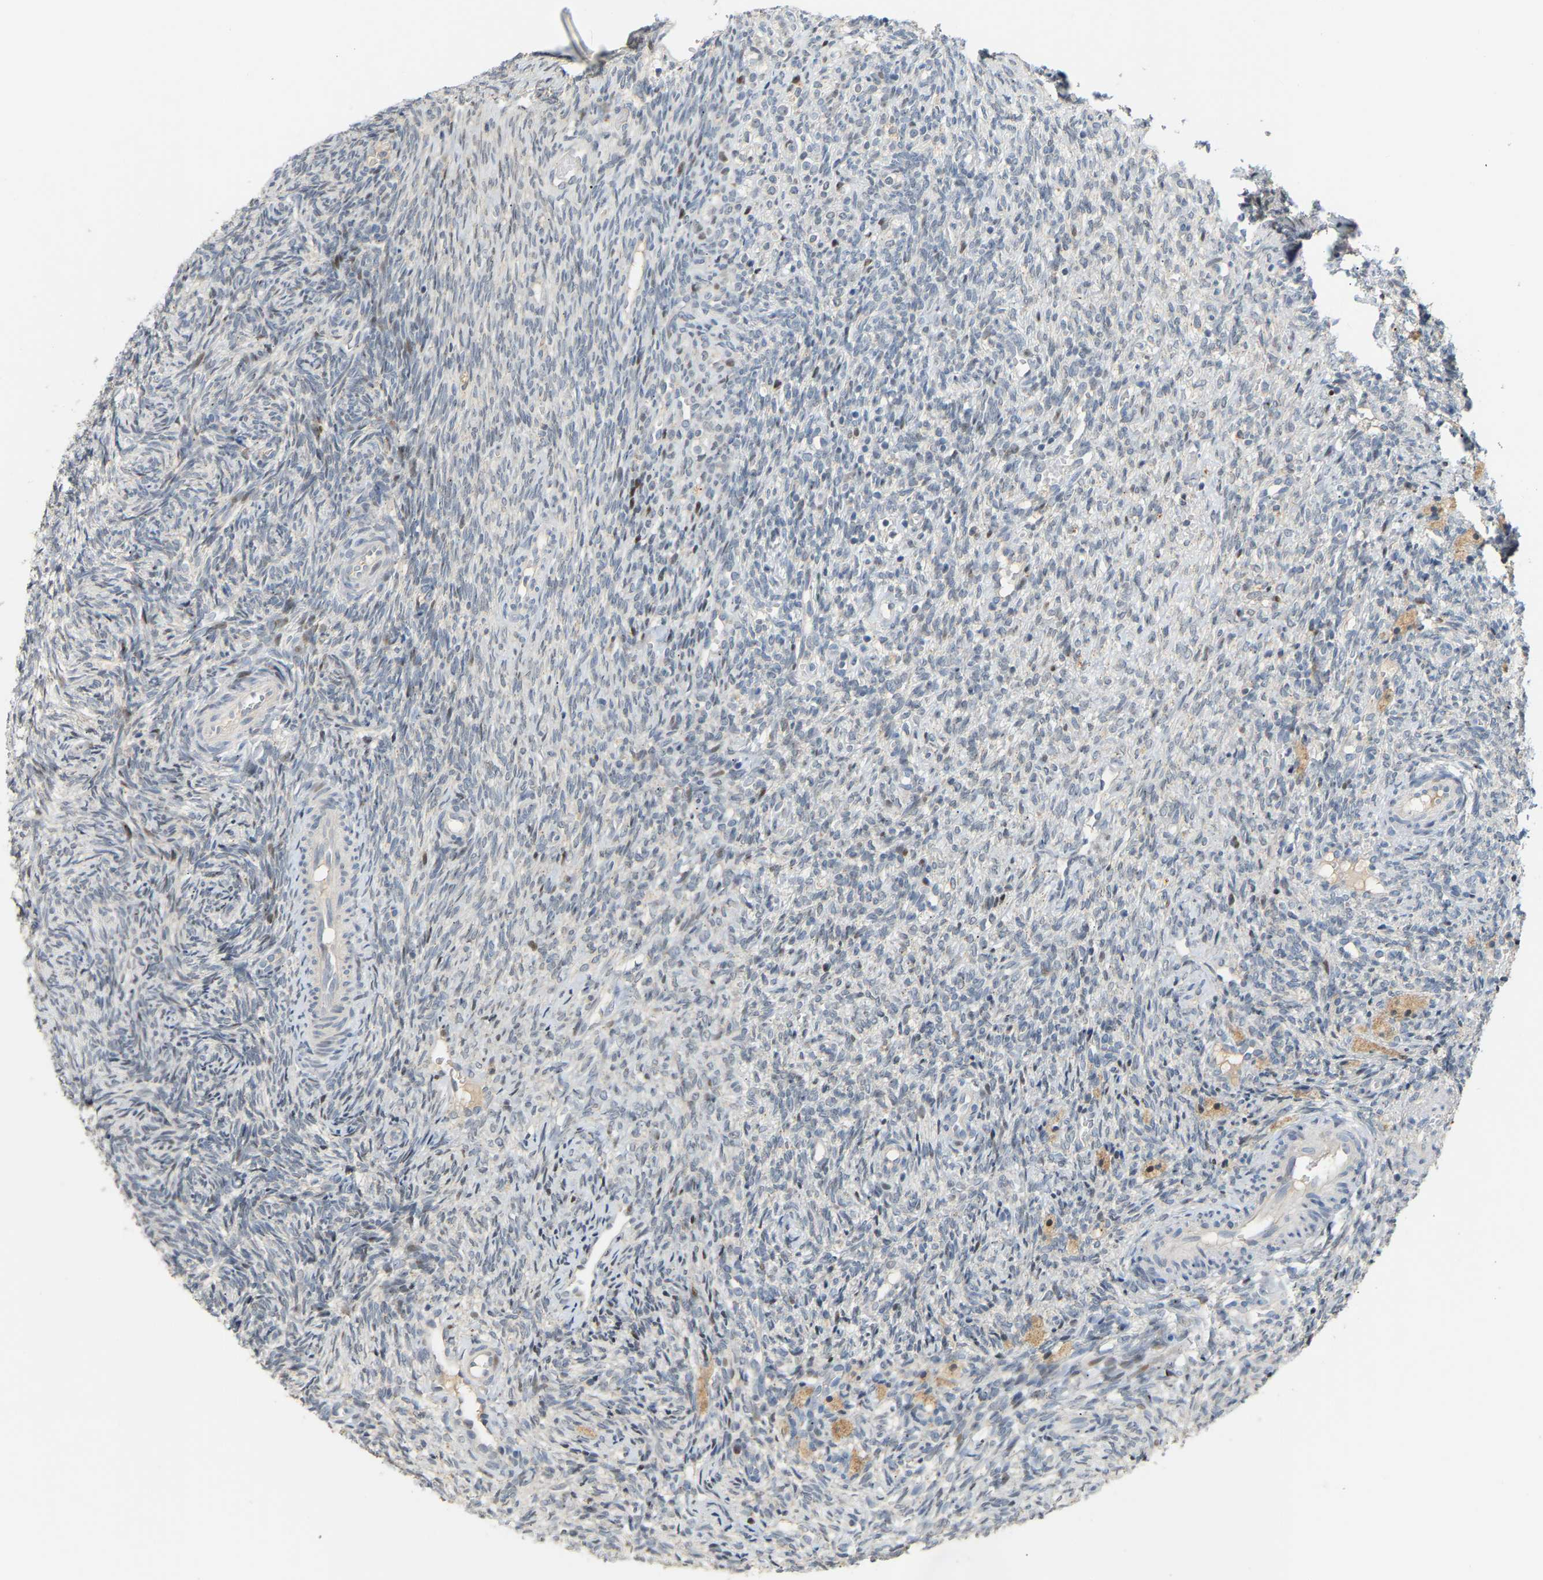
{"staining": {"intensity": "weak", "quantity": ">75%", "location": "cytoplasmic/membranous"}, "tissue": "ovary", "cell_type": "Follicle cells", "image_type": "normal", "snomed": [{"axis": "morphology", "description": "Normal tissue, NOS"}, {"axis": "topography", "description": "Ovary"}], "caption": "Protein analysis of unremarkable ovary shows weak cytoplasmic/membranous positivity in approximately >75% of follicle cells.", "gene": "PTPN4", "patient": {"sex": "female", "age": 41}}